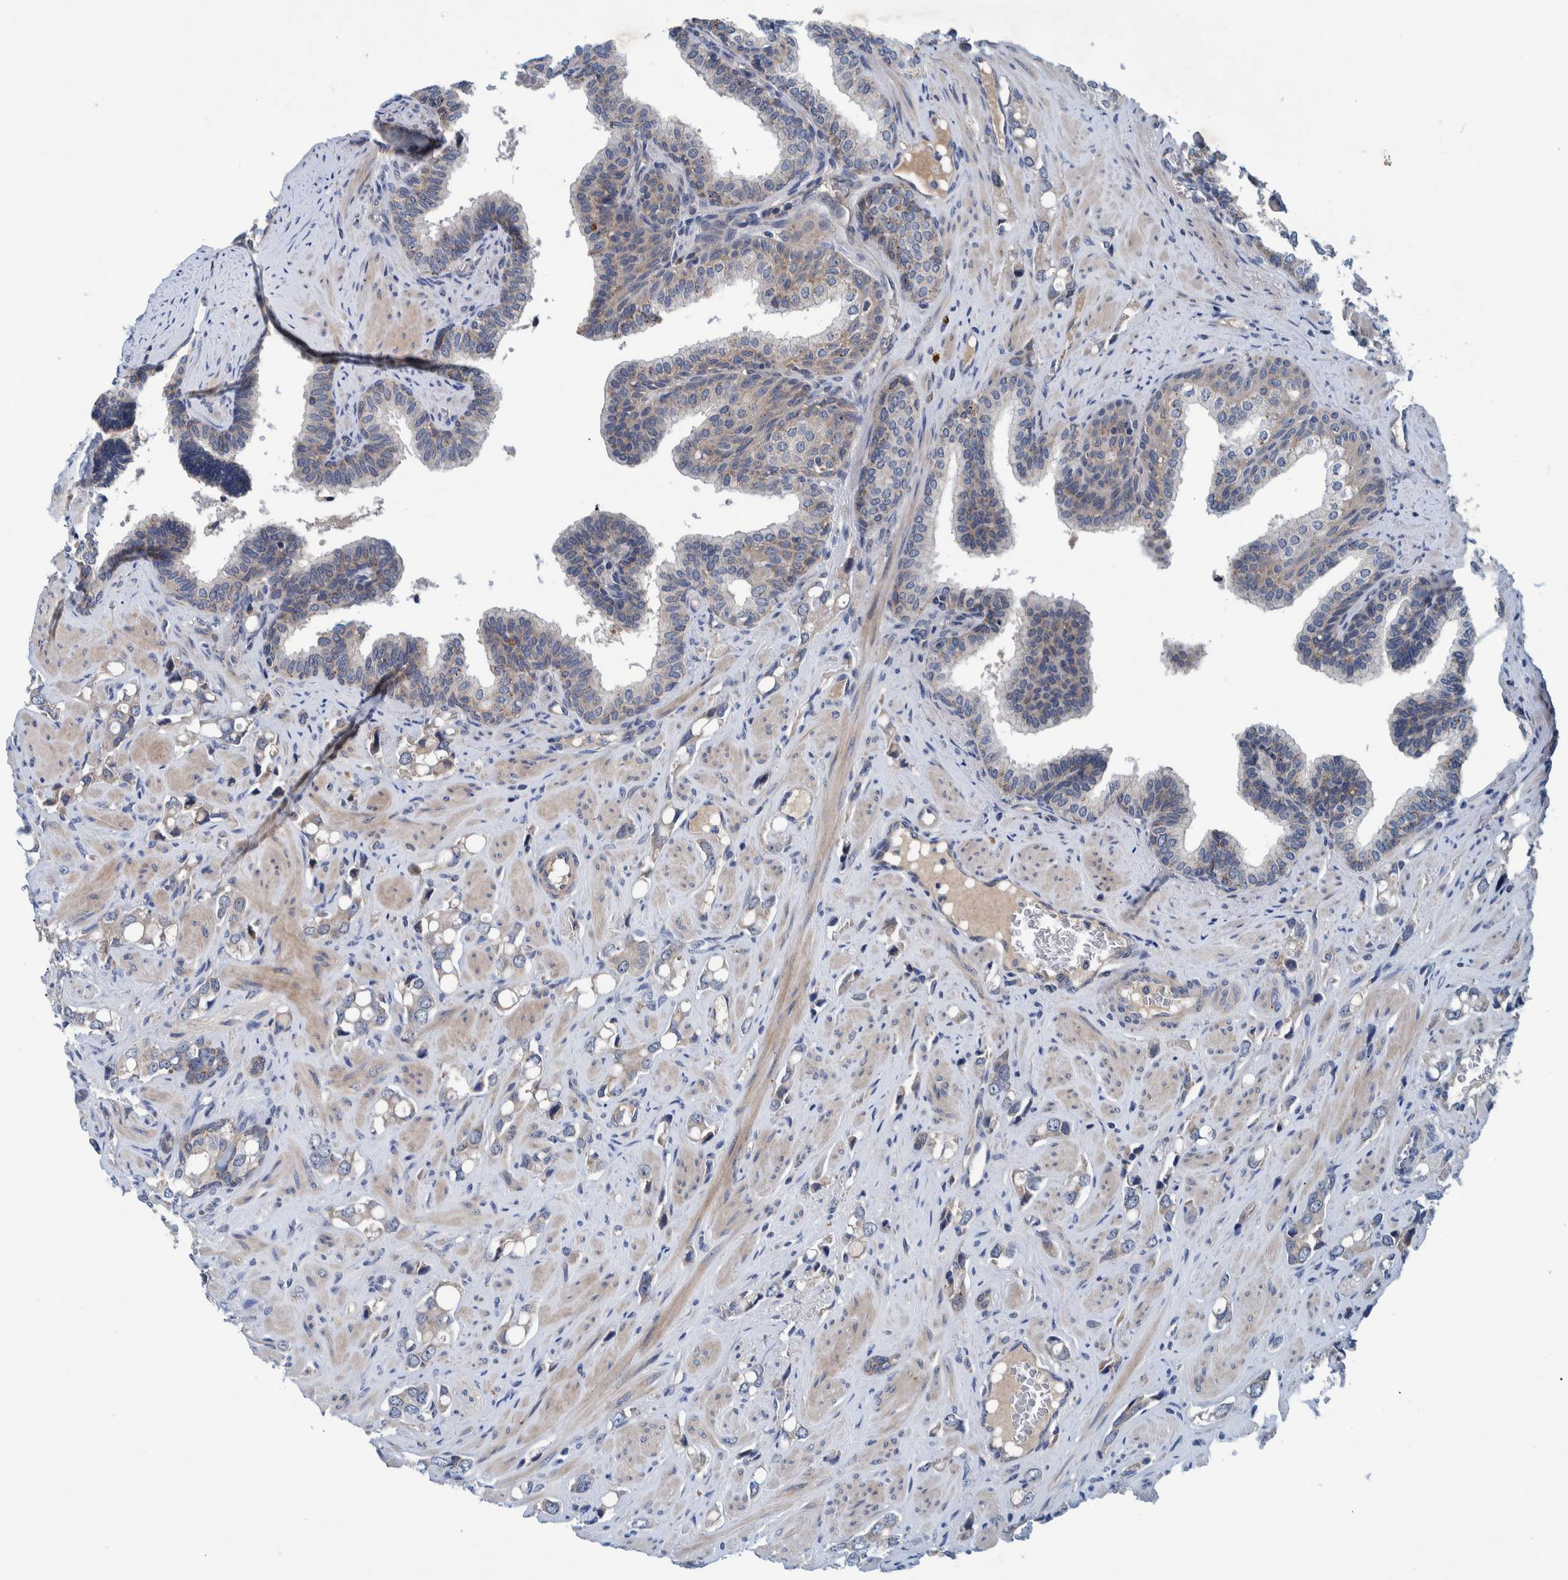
{"staining": {"intensity": "weak", "quantity": "25%-75%", "location": "cytoplasmic/membranous"}, "tissue": "prostate cancer", "cell_type": "Tumor cells", "image_type": "cancer", "snomed": [{"axis": "morphology", "description": "Adenocarcinoma, High grade"}, {"axis": "topography", "description": "Prostate"}], "caption": "This micrograph reveals adenocarcinoma (high-grade) (prostate) stained with immunohistochemistry (IHC) to label a protein in brown. The cytoplasmic/membranous of tumor cells show weak positivity for the protein. Nuclei are counter-stained blue.", "gene": "ITIH3", "patient": {"sex": "male", "age": 52}}